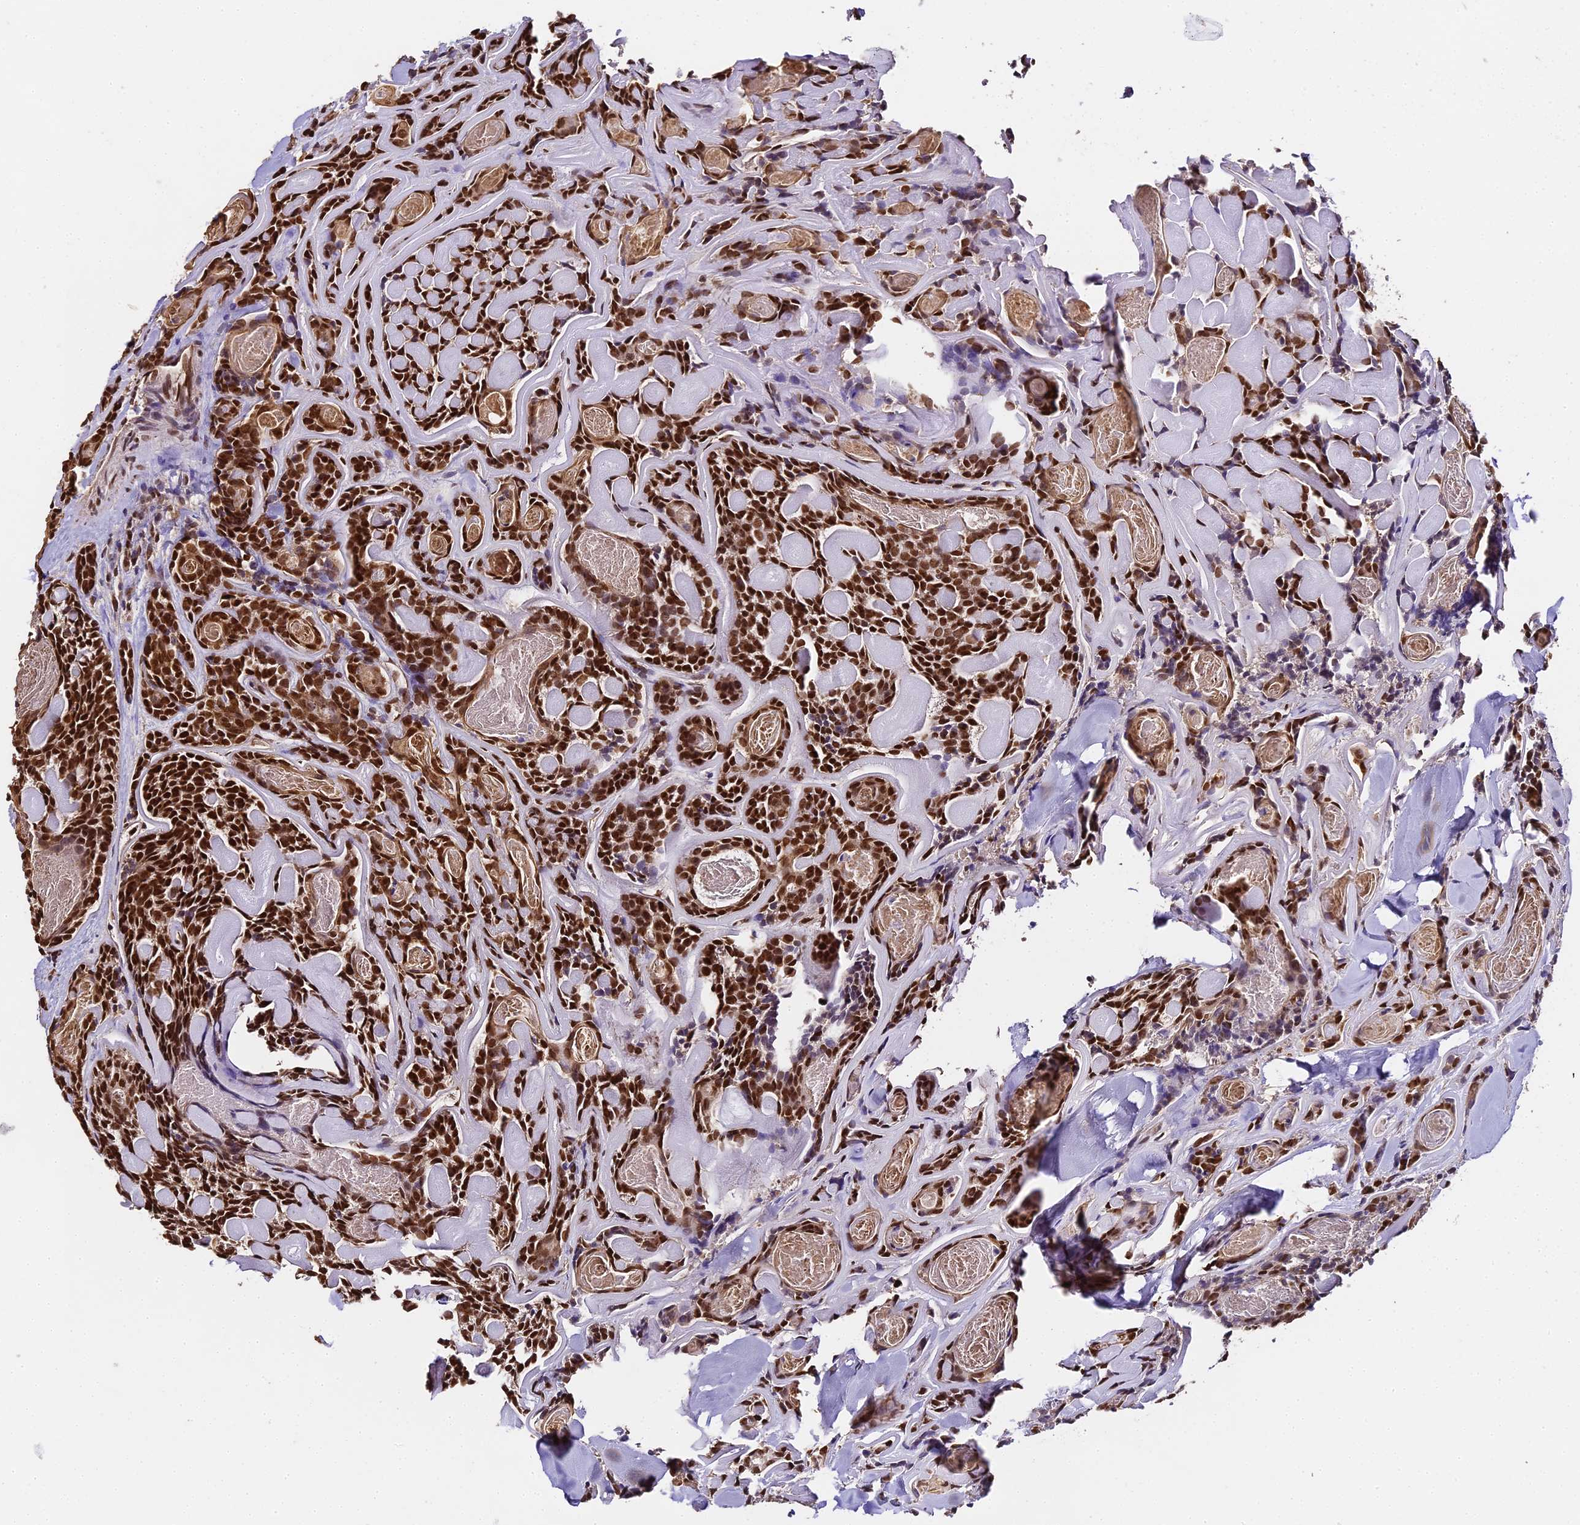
{"staining": {"intensity": "strong", "quantity": ">75%", "location": "nuclear"}, "tissue": "head and neck cancer", "cell_type": "Tumor cells", "image_type": "cancer", "snomed": [{"axis": "morphology", "description": "Adenocarcinoma, NOS"}, {"axis": "topography", "description": "Salivary gland"}, {"axis": "topography", "description": "Head-Neck"}], "caption": "This image exhibits head and neck cancer stained with IHC to label a protein in brown. The nuclear of tumor cells show strong positivity for the protein. Nuclei are counter-stained blue.", "gene": "HNRNPA1", "patient": {"sex": "female", "age": 63}}